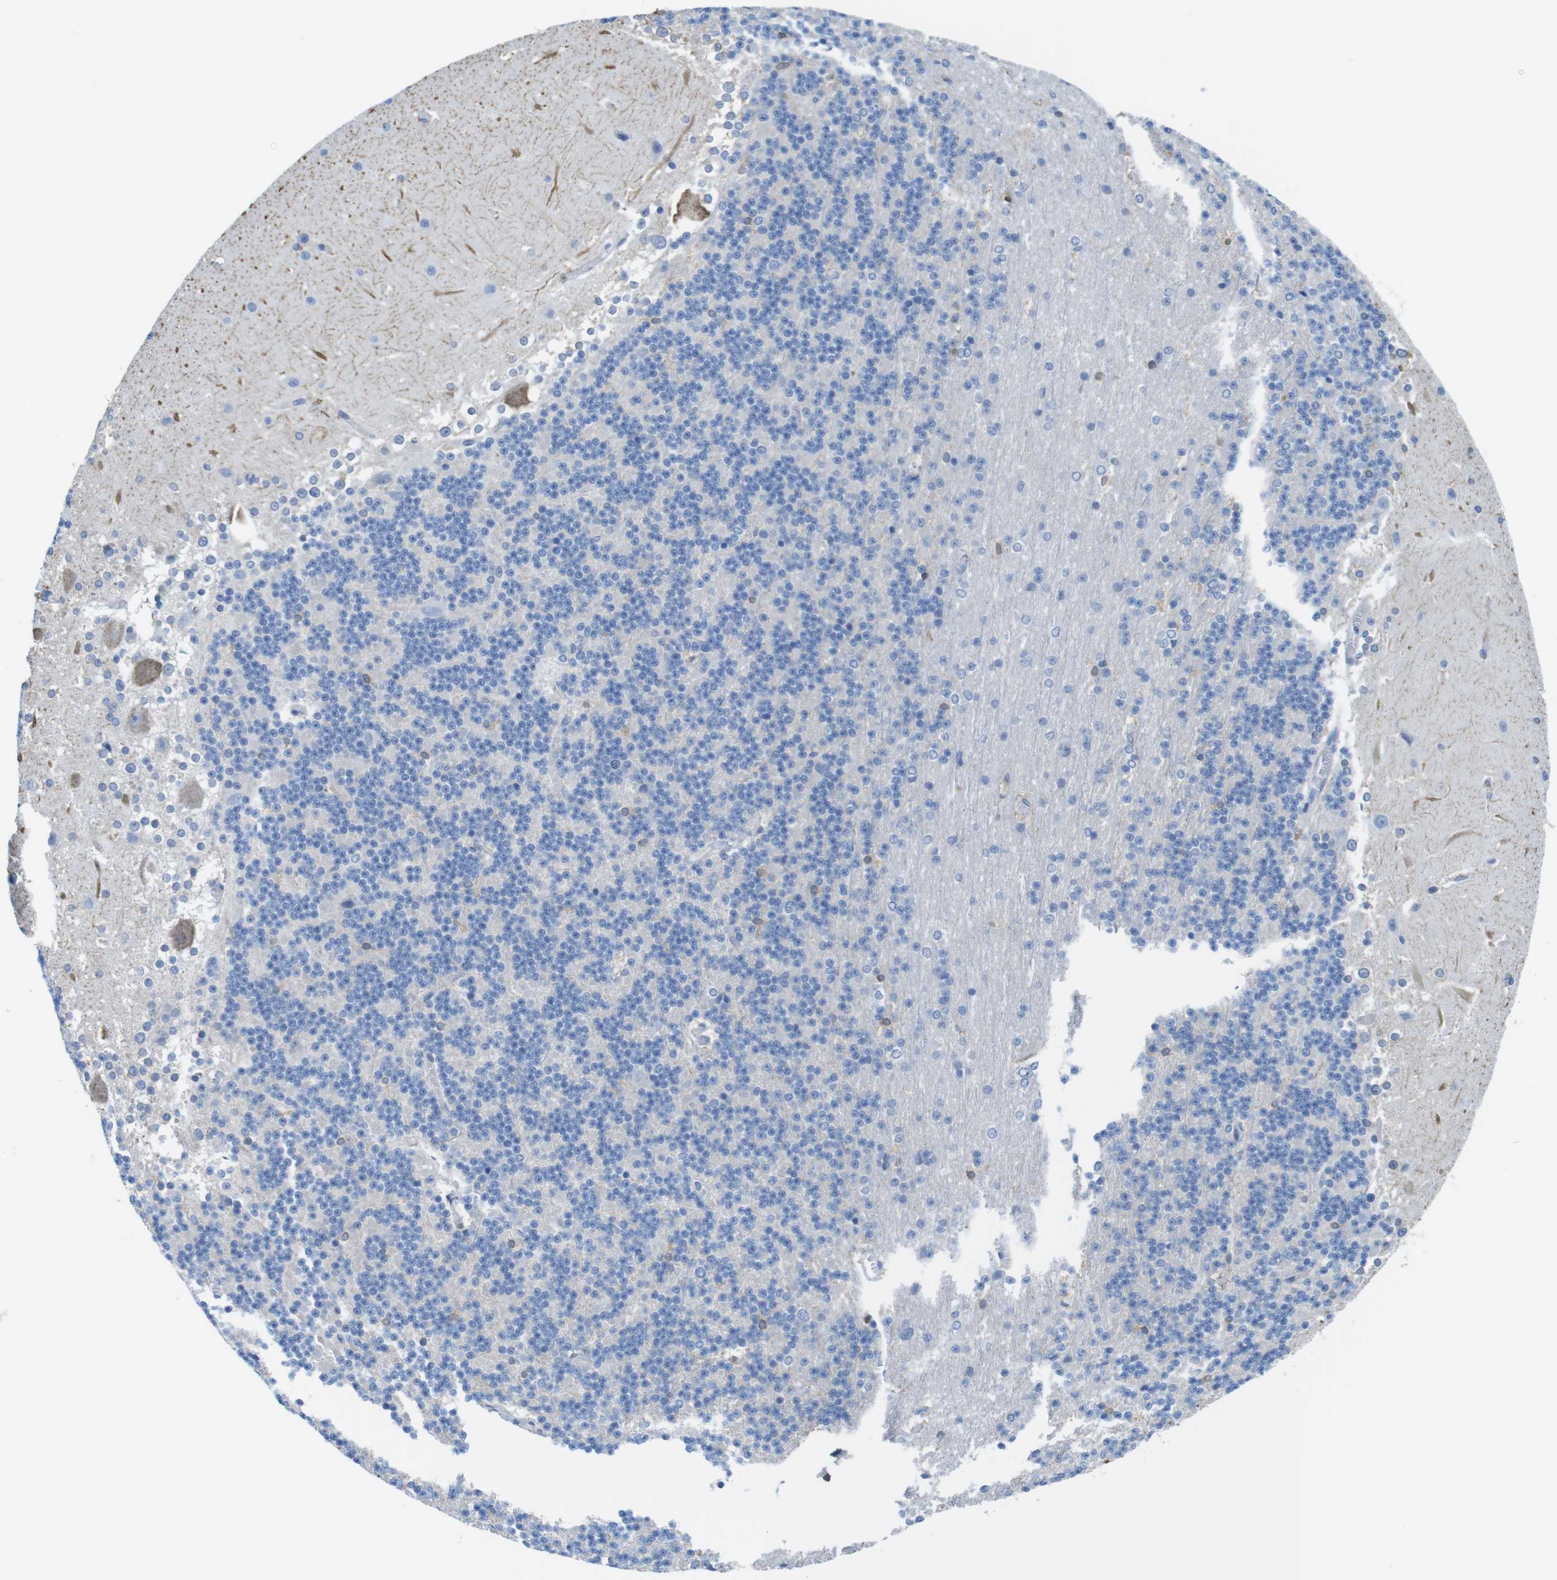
{"staining": {"intensity": "negative", "quantity": "none", "location": "none"}, "tissue": "cerebellum", "cell_type": "Cells in granular layer", "image_type": "normal", "snomed": [{"axis": "morphology", "description": "Normal tissue, NOS"}, {"axis": "topography", "description": "Cerebellum"}], "caption": "Immunohistochemistry of normal human cerebellum demonstrates no expression in cells in granular layer. The staining was performed using DAB (3,3'-diaminobenzidine) to visualize the protein expression in brown, while the nuclei were stained in blue with hematoxylin (Magnification: 20x).", "gene": "CDH8", "patient": {"sex": "female", "age": 19}}